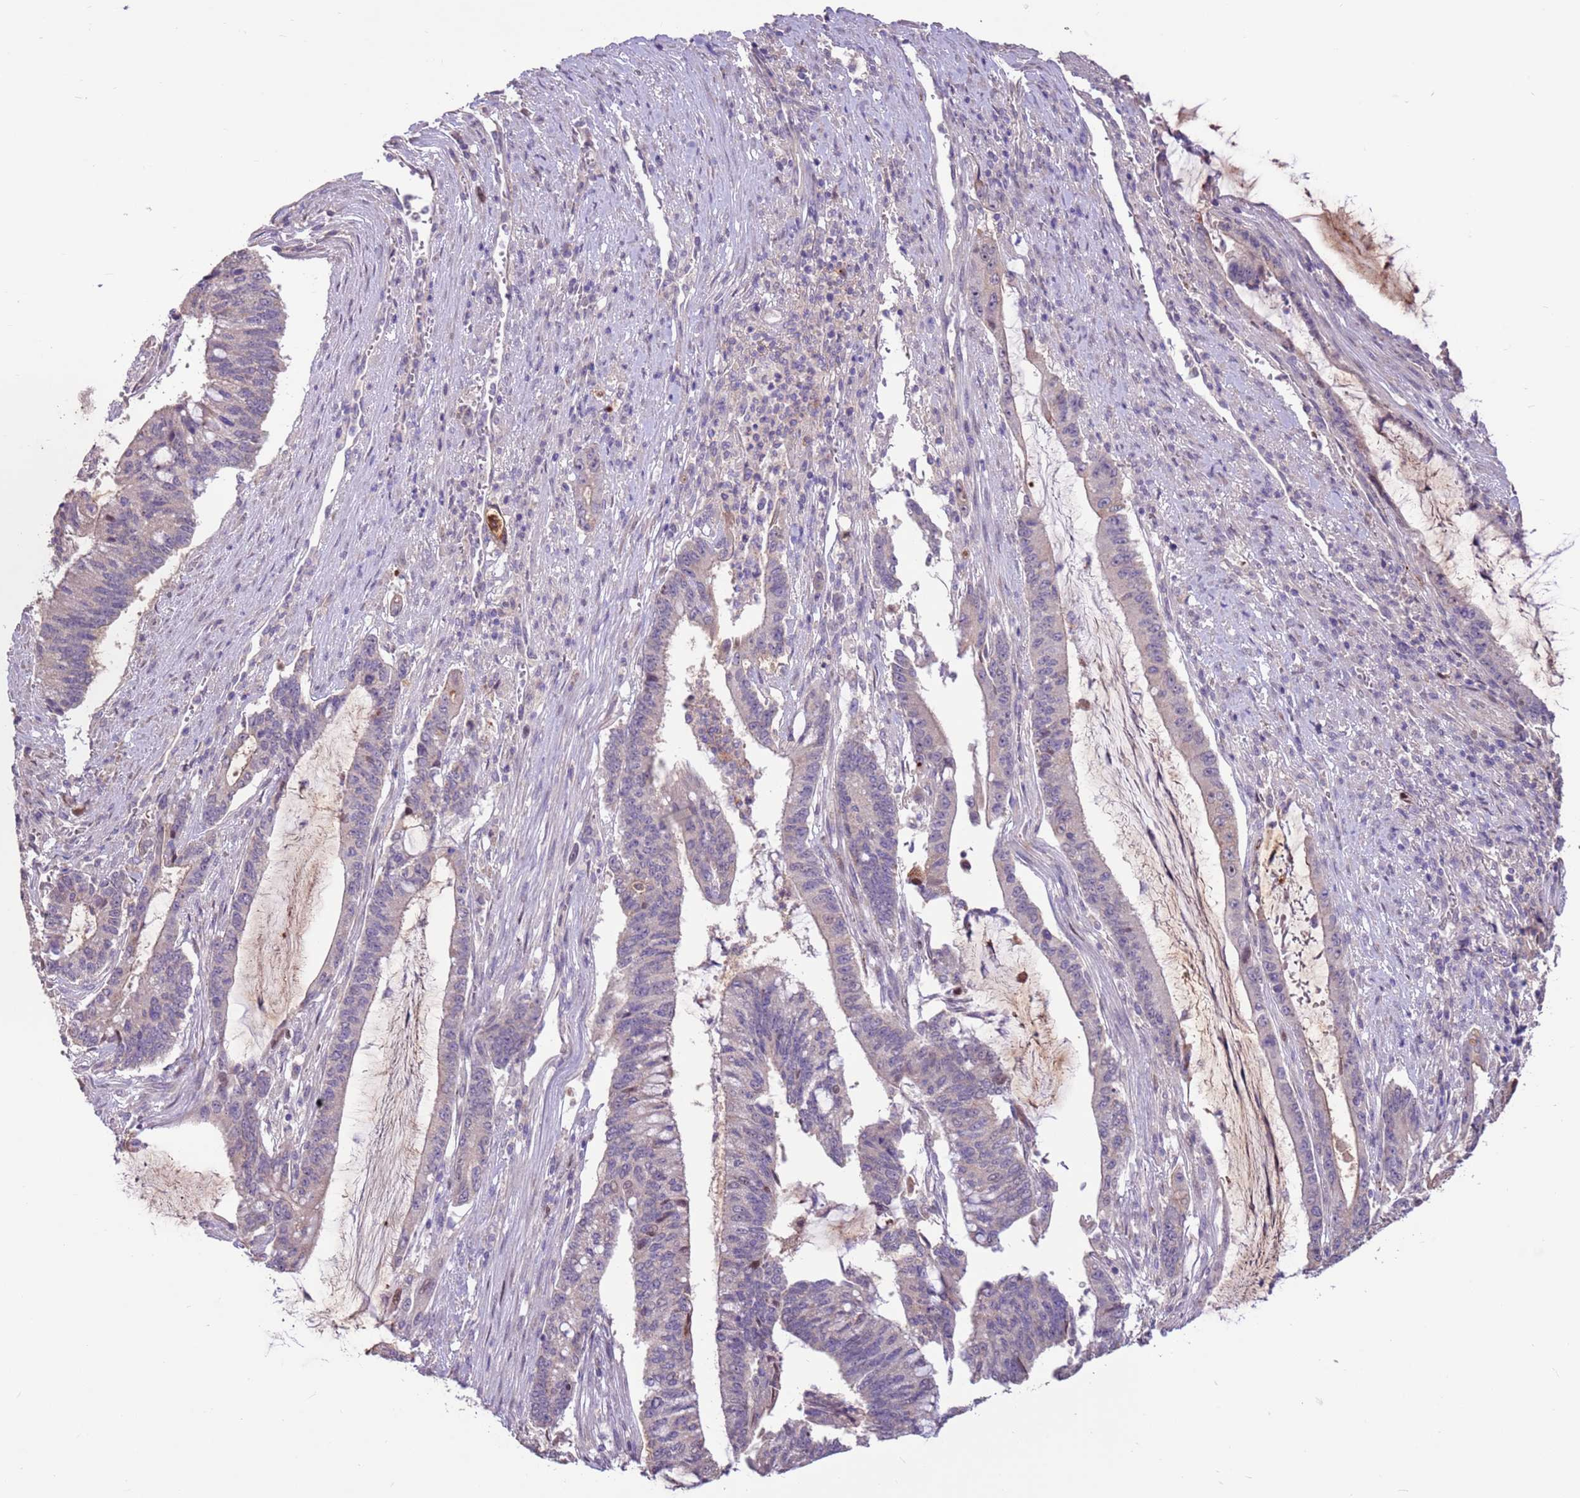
{"staining": {"intensity": "negative", "quantity": "none", "location": "none"}, "tissue": "pancreatic cancer", "cell_type": "Tumor cells", "image_type": "cancer", "snomed": [{"axis": "morphology", "description": "Adenocarcinoma, NOS"}, {"axis": "topography", "description": "Pancreas"}], "caption": "Immunohistochemical staining of pancreatic adenocarcinoma reveals no significant positivity in tumor cells.", "gene": "LGI4", "patient": {"sex": "female", "age": 50}}